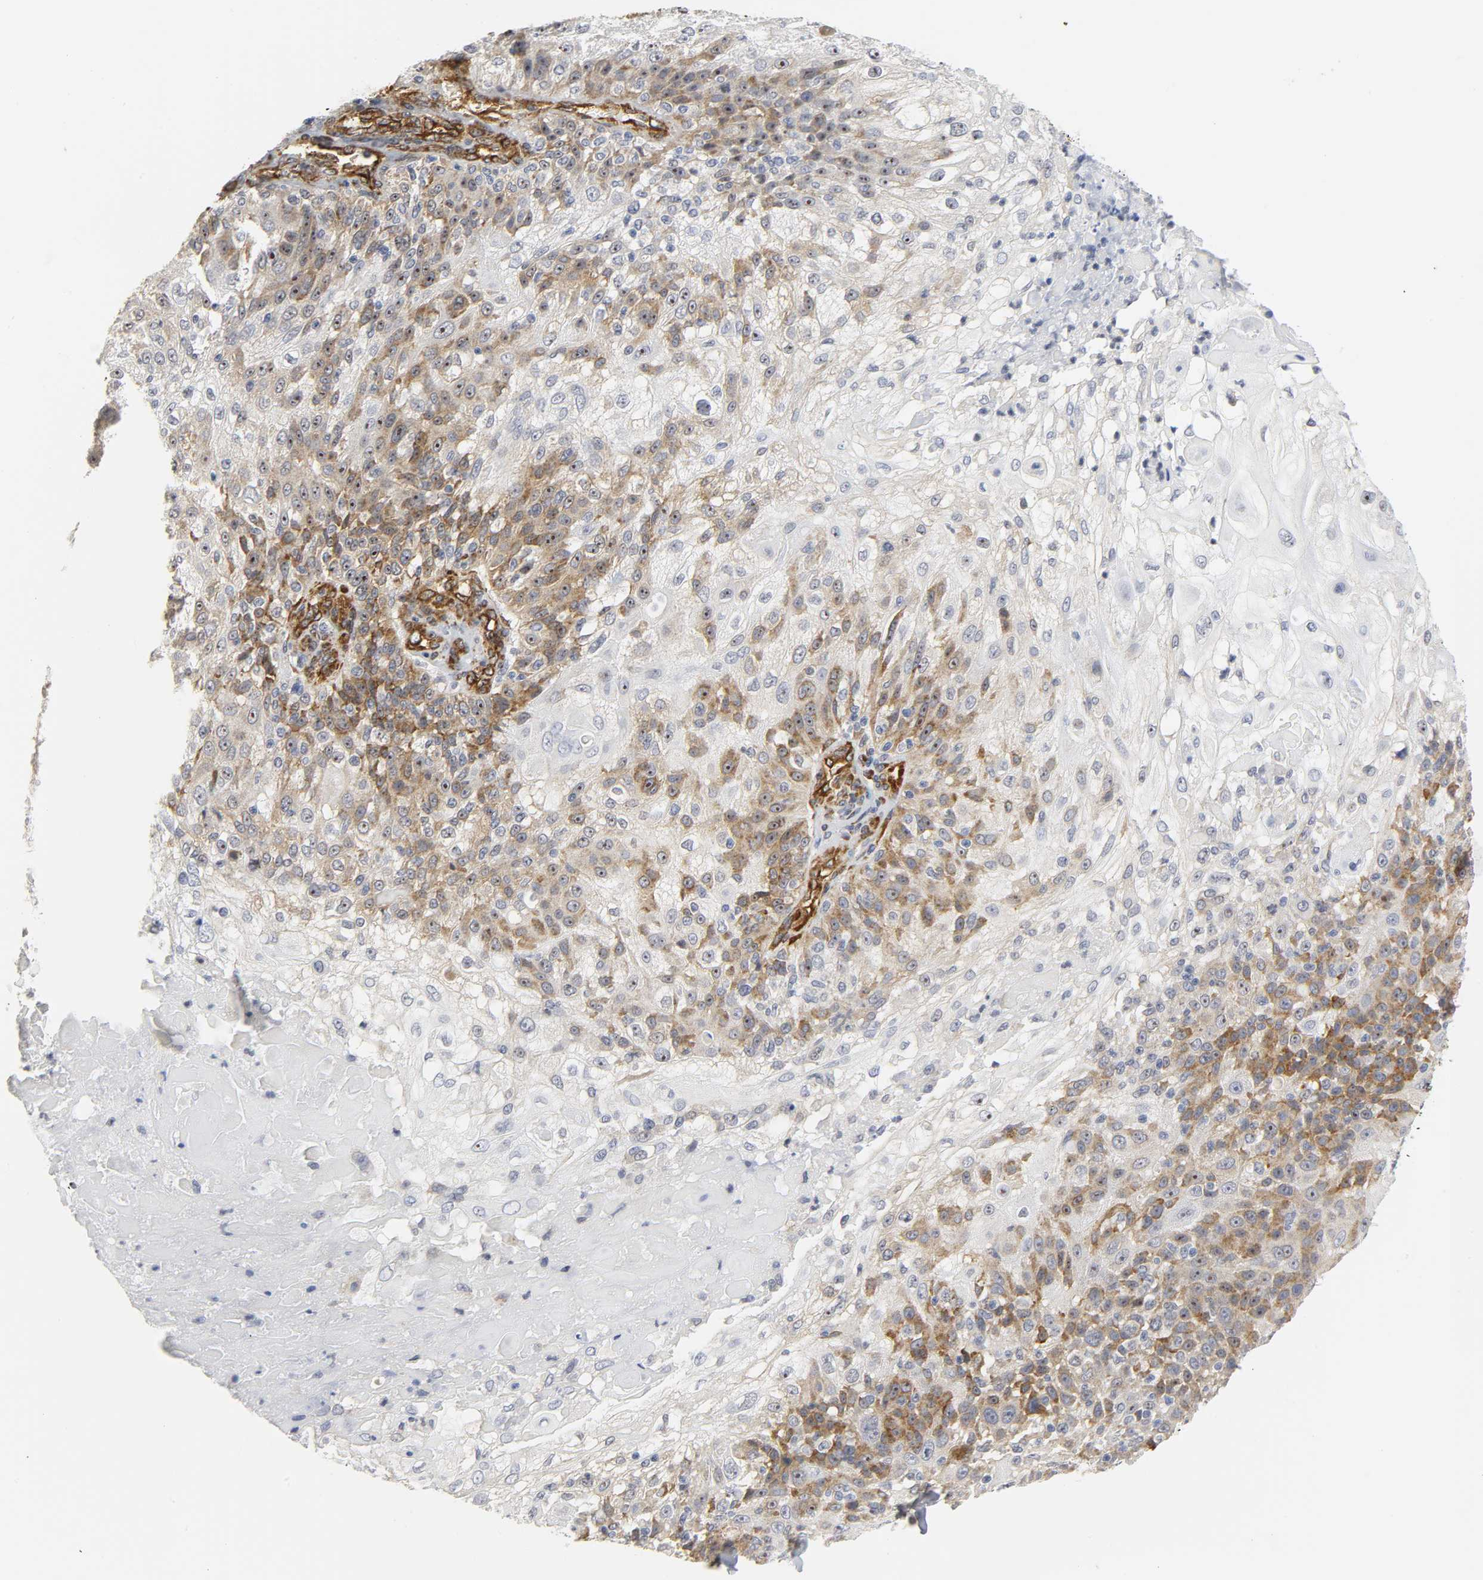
{"staining": {"intensity": "moderate", "quantity": ">75%", "location": "cytoplasmic/membranous"}, "tissue": "skin cancer", "cell_type": "Tumor cells", "image_type": "cancer", "snomed": [{"axis": "morphology", "description": "Normal tissue, NOS"}, {"axis": "morphology", "description": "Squamous cell carcinoma, NOS"}, {"axis": "topography", "description": "Skin"}], "caption": "A brown stain highlights moderate cytoplasmic/membranous expression of a protein in skin squamous cell carcinoma tumor cells.", "gene": "DOCK1", "patient": {"sex": "female", "age": 83}}